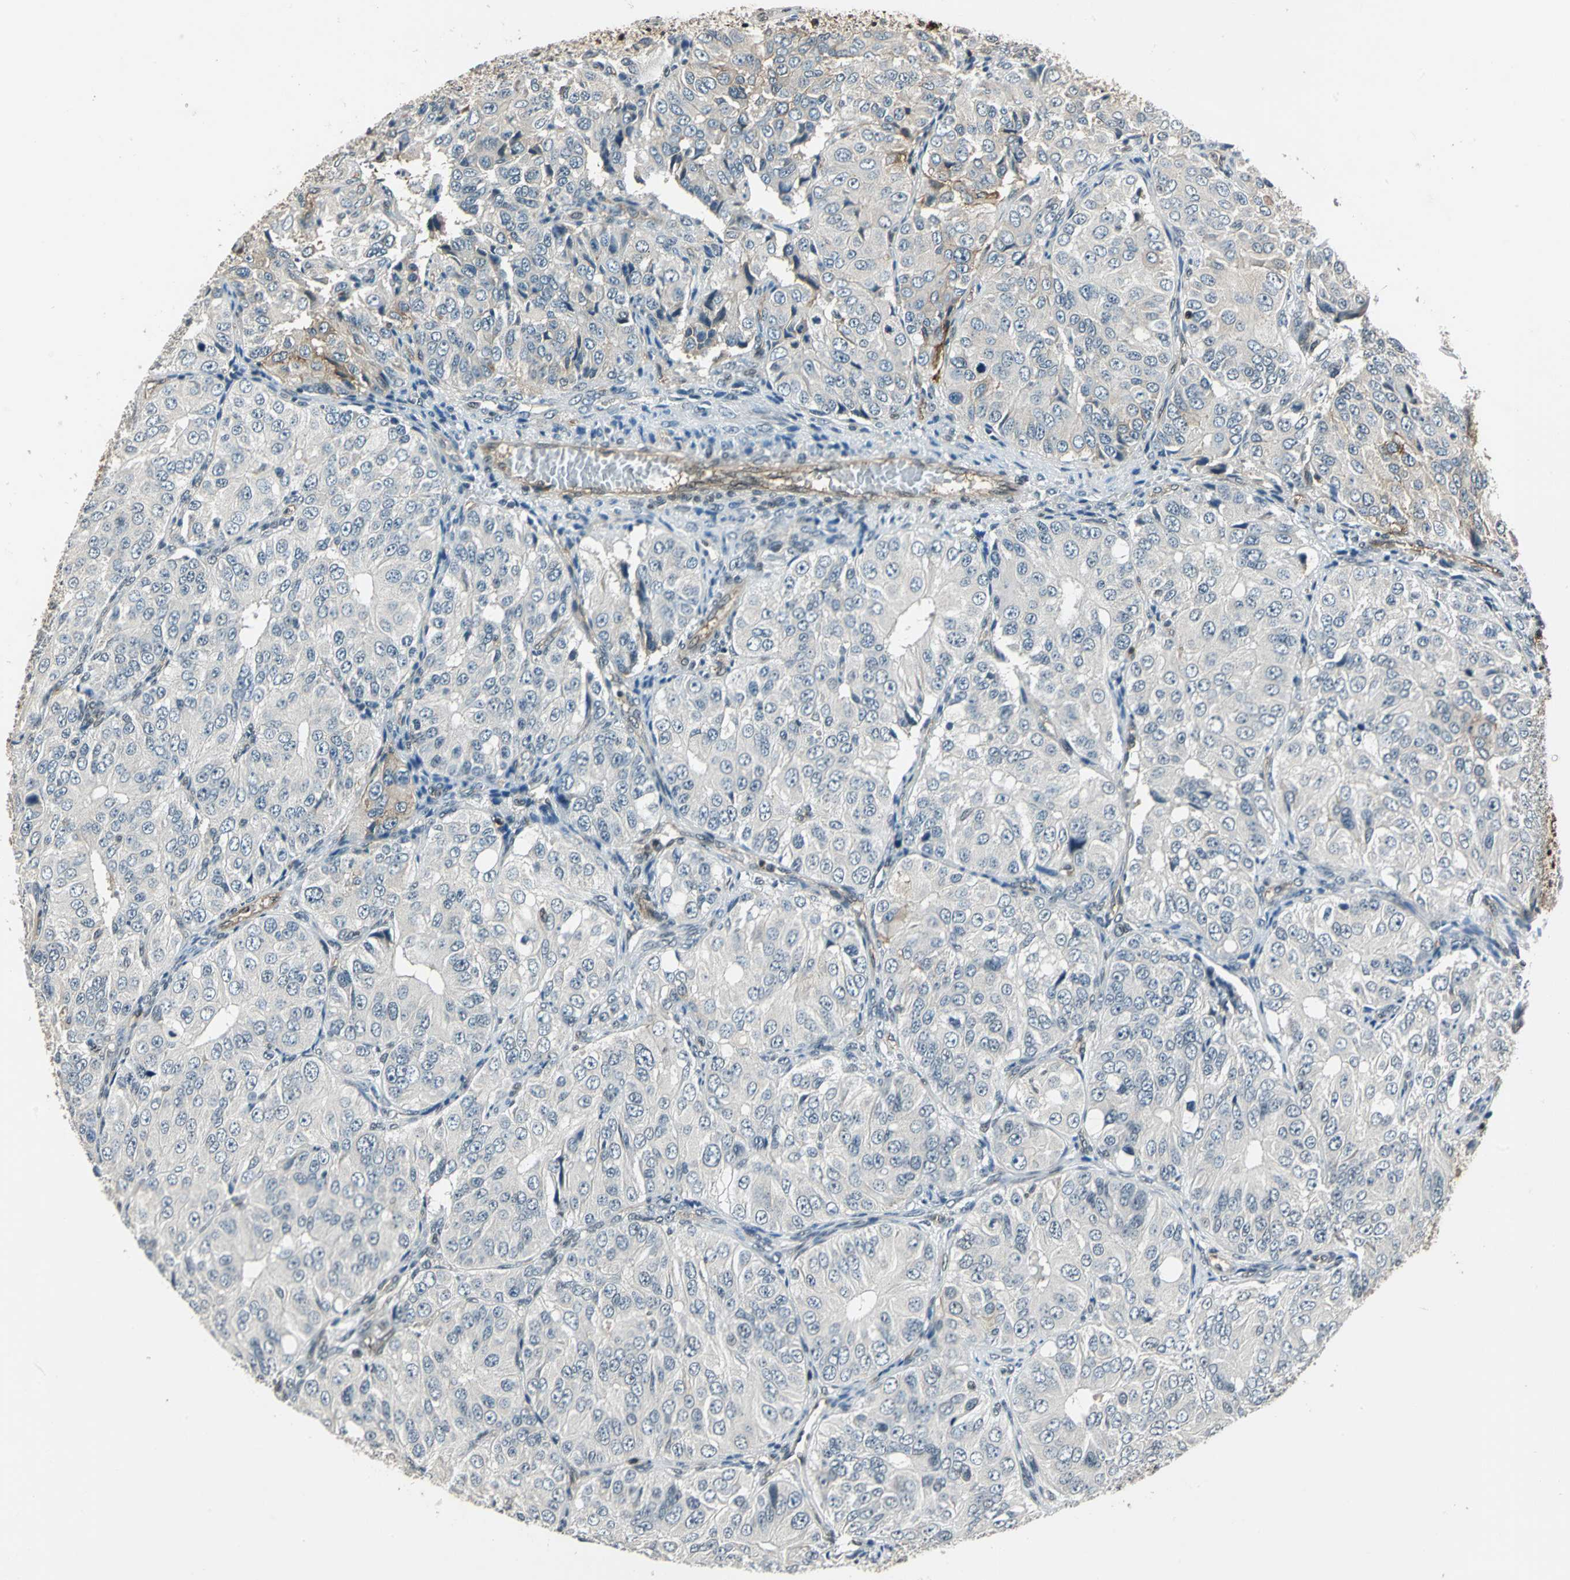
{"staining": {"intensity": "moderate", "quantity": "<25%", "location": "cytoplasmic/membranous"}, "tissue": "ovarian cancer", "cell_type": "Tumor cells", "image_type": "cancer", "snomed": [{"axis": "morphology", "description": "Carcinoma, endometroid"}, {"axis": "topography", "description": "Ovary"}], "caption": "A low amount of moderate cytoplasmic/membranous positivity is present in about <25% of tumor cells in ovarian cancer (endometroid carcinoma) tissue.", "gene": "NR2C2", "patient": {"sex": "female", "age": 51}}